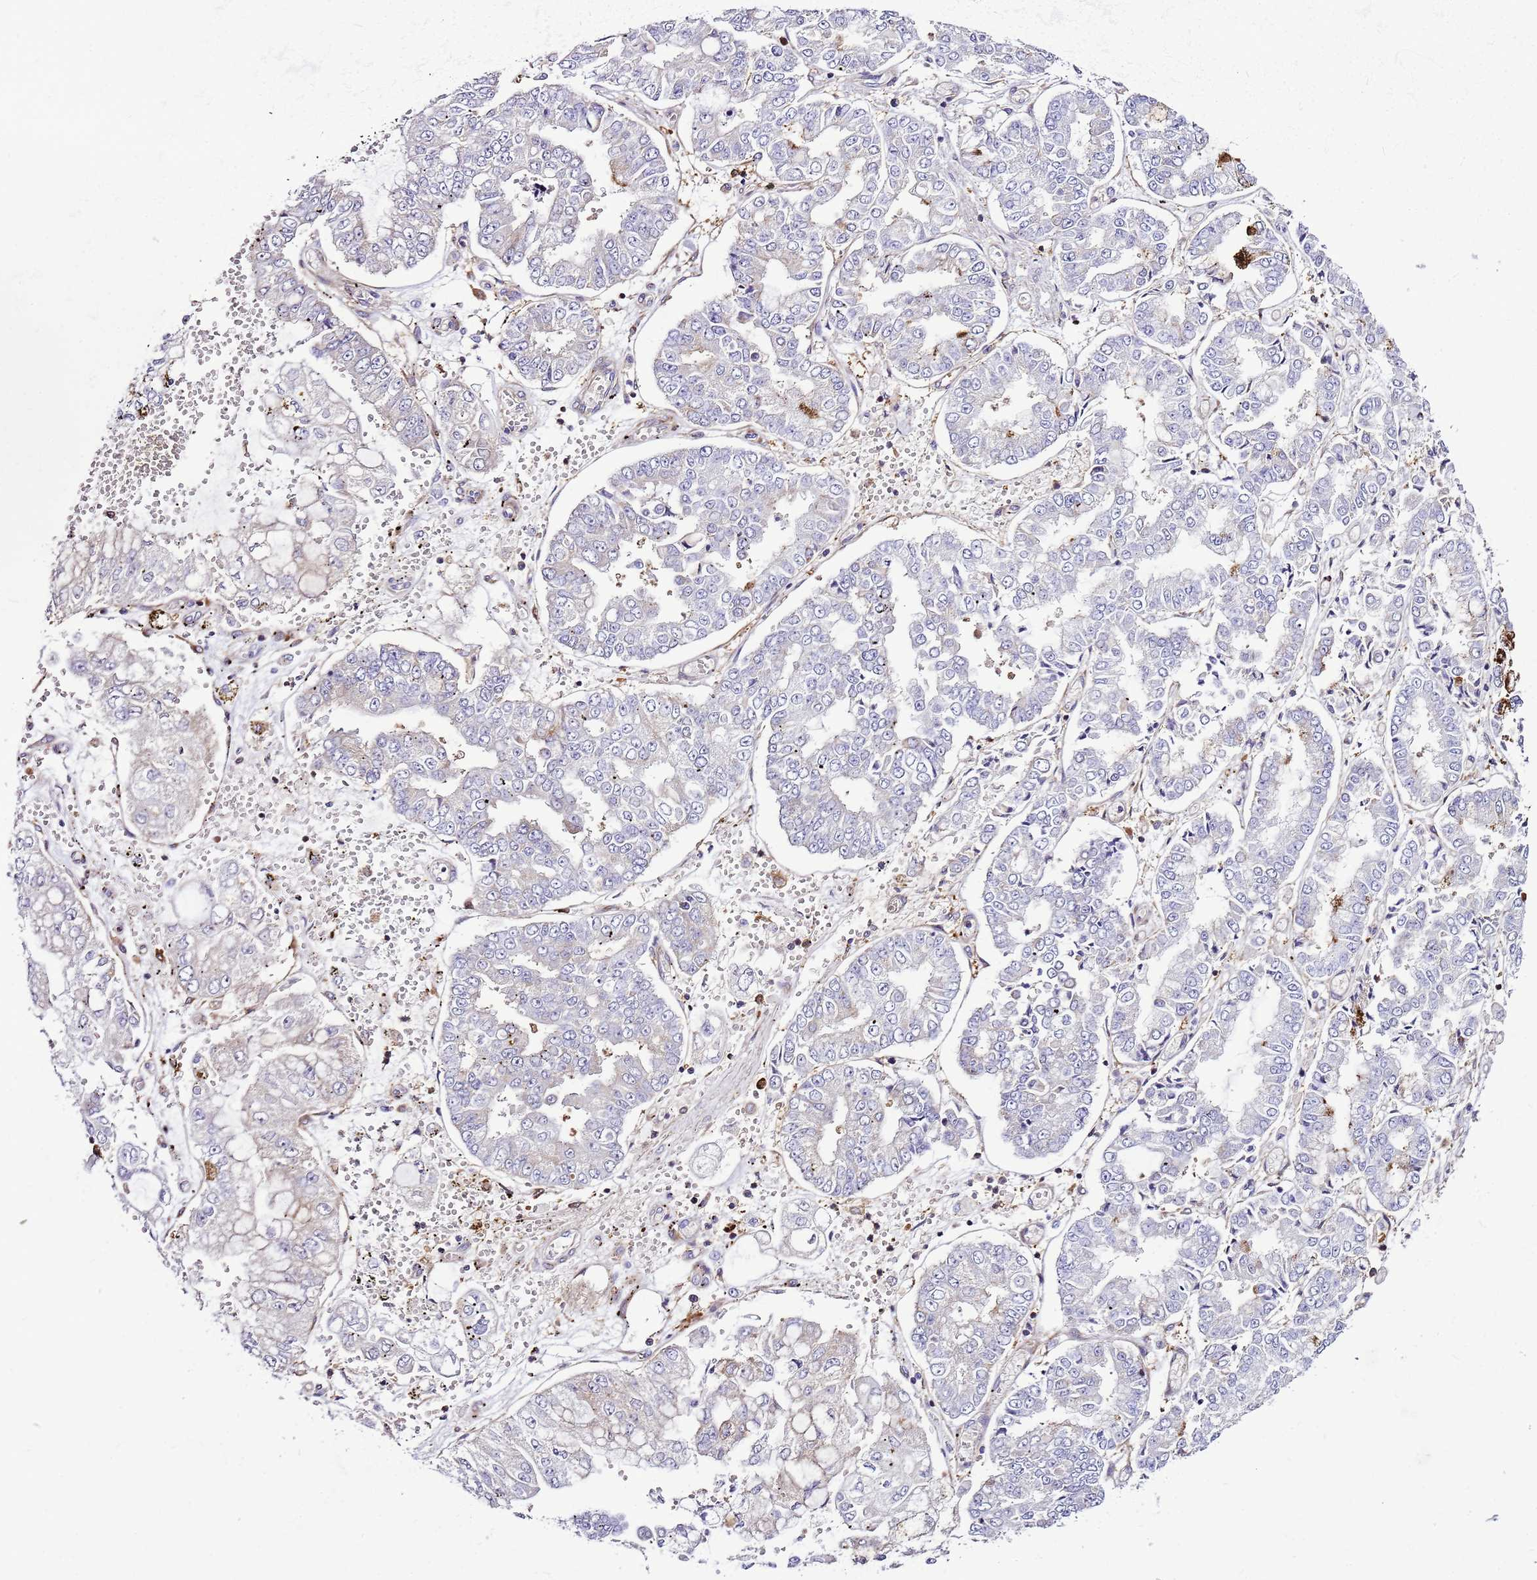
{"staining": {"intensity": "negative", "quantity": "none", "location": "none"}, "tissue": "stomach cancer", "cell_type": "Tumor cells", "image_type": "cancer", "snomed": [{"axis": "morphology", "description": "Adenocarcinoma, NOS"}, {"axis": "topography", "description": "Stomach"}], "caption": "Stomach cancer (adenocarcinoma) was stained to show a protein in brown. There is no significant expression in tumor cells.", "gene": "ATXN2L", "patient": {"sex": "male", "age": 76}}